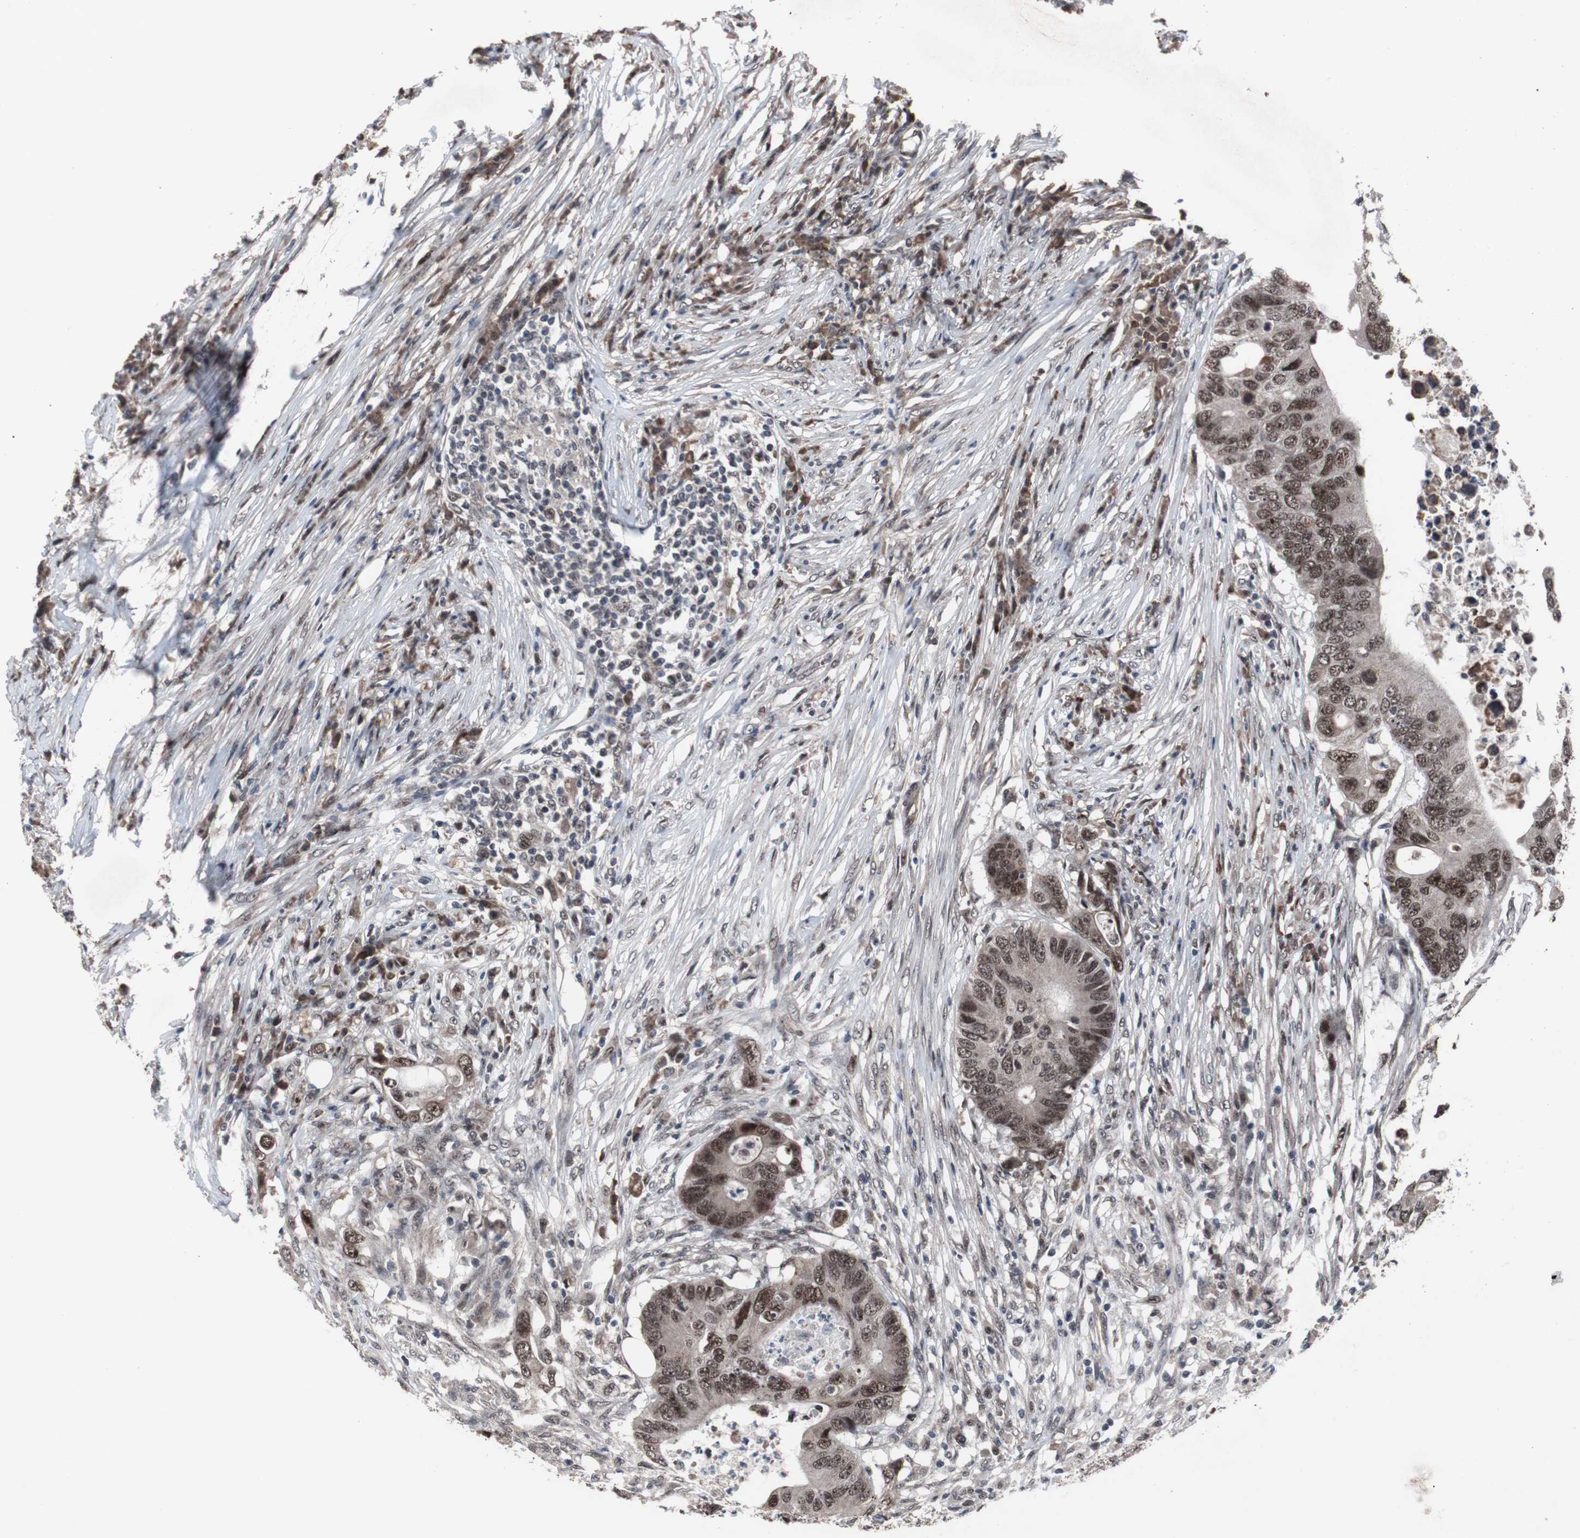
{"staining": {"intensity": "moderate", "quantity": ">75%", "location": "nuclear"}, "tissue": "colorectal cancer", "cell_type": "Tumor cells", "image_type": "cancer", "snomed": [{"axis": "morphology", "description": "Adenocarcinoma, NOS"}, {"axis": "topography", "description": "Colon"}], "caption": "Immunohistochemical staining of colorectal adenocarcinoma exhibits medium levels of moderate nuclear positivity in approximately >75% of tumor cells. The protein of interest is shown in brown color, while the nuclei are stained blue.", "gene": "GTF2F2", "patient": {"sex": "male", "age": 71}}